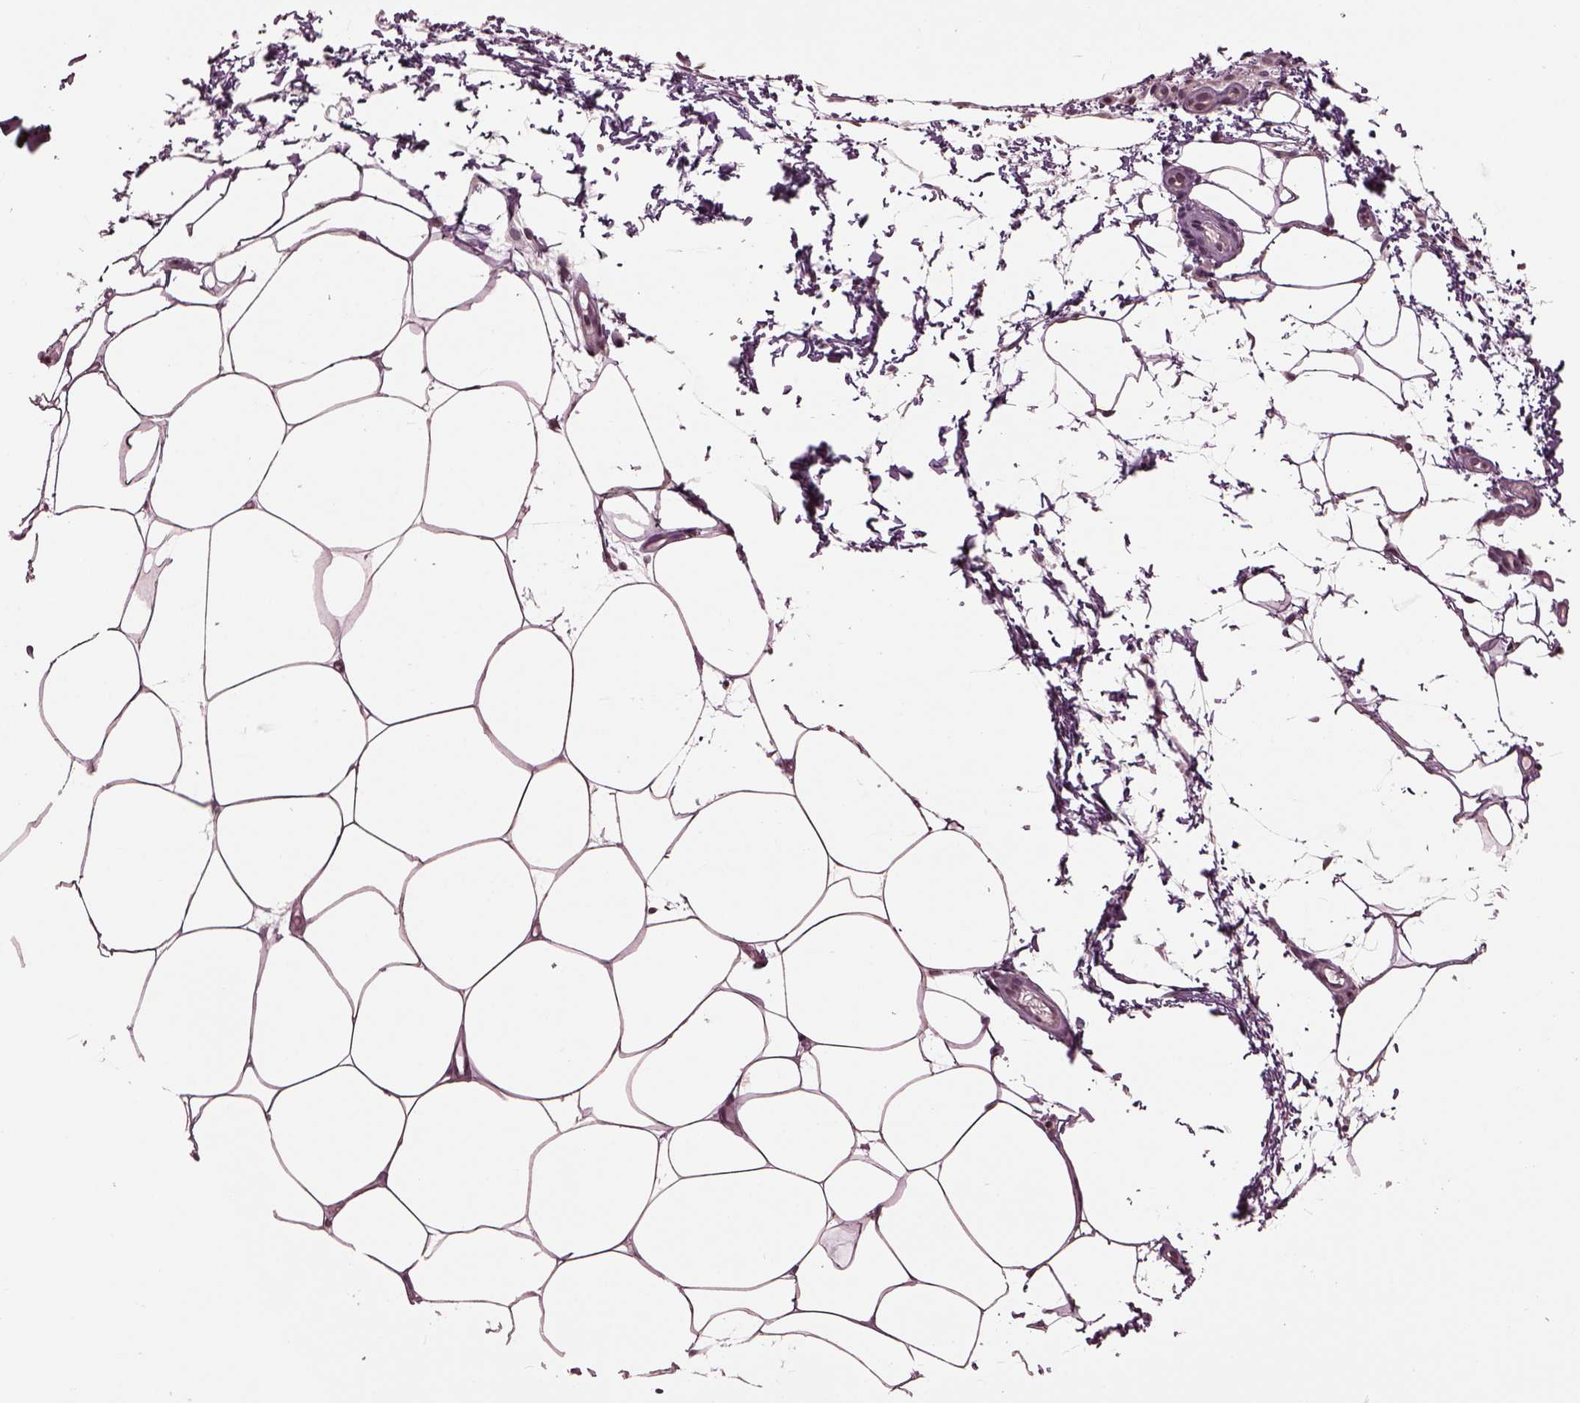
{"staining": {"intensity": "negative", "quantity": "none", "location": "none"}, "tissue": "skin", "cell_type": "Fibroblasts", "image_type": "normal", "snomed": [{"axis": "morphology", "description": "Normal tissue, NOS"}, {"axis": "topography", "description": "Skin"}], "caption": "DAB immunohistochemical staining of unremarkable human skin demonstrates no significant expression in fibroblasts. (Brightfield microscopy of DAB (3,3'-diaminobenzidine) immunohistochemistry at high magnification).", "gene": "GAL", "patient": {"sex": "female", "age": 62}}